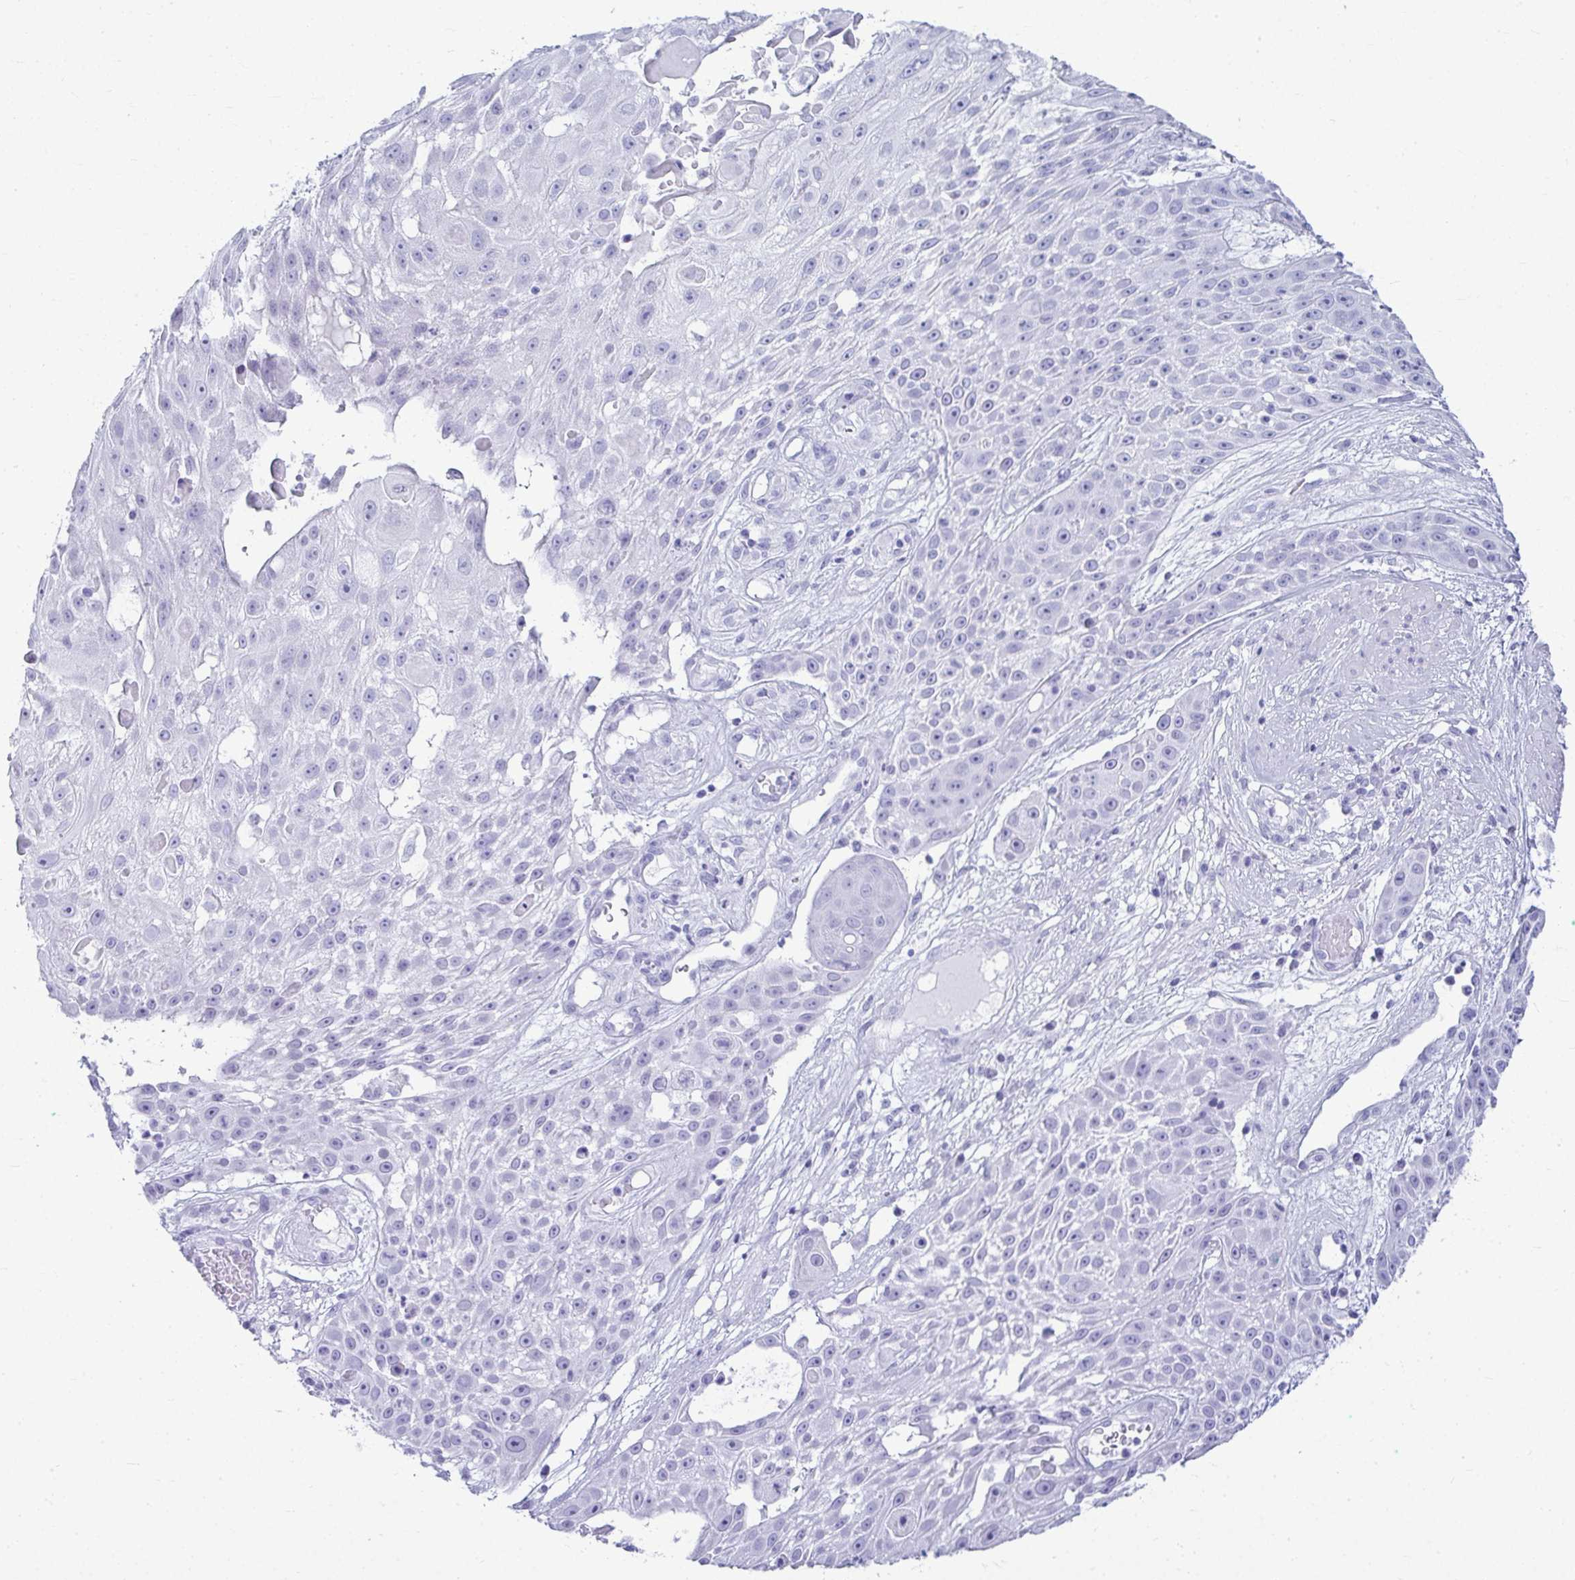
{"staining": {"intensity": "negative", "quantity": "none", "location": "none"}, "tissue": "skin cancer", "cell_type": "Tumor cells", "image_type": "cancer", "snomed": [{"axis": "morphology", "description": "Squamous cell carcinoma, NOS"}, {"axis": "topography", "description": "Skin"}], "caption": "Tumor cells are negative for protein expression in human squamous cell carcinoma (skin). (DAB (3,3'-diaminobenzidine) immunohistochemistry (IHC) visualized using brightfield microscopy, high magnification).", "gene": "CLGN", "patient": {"sex": "female", "age": 86}}